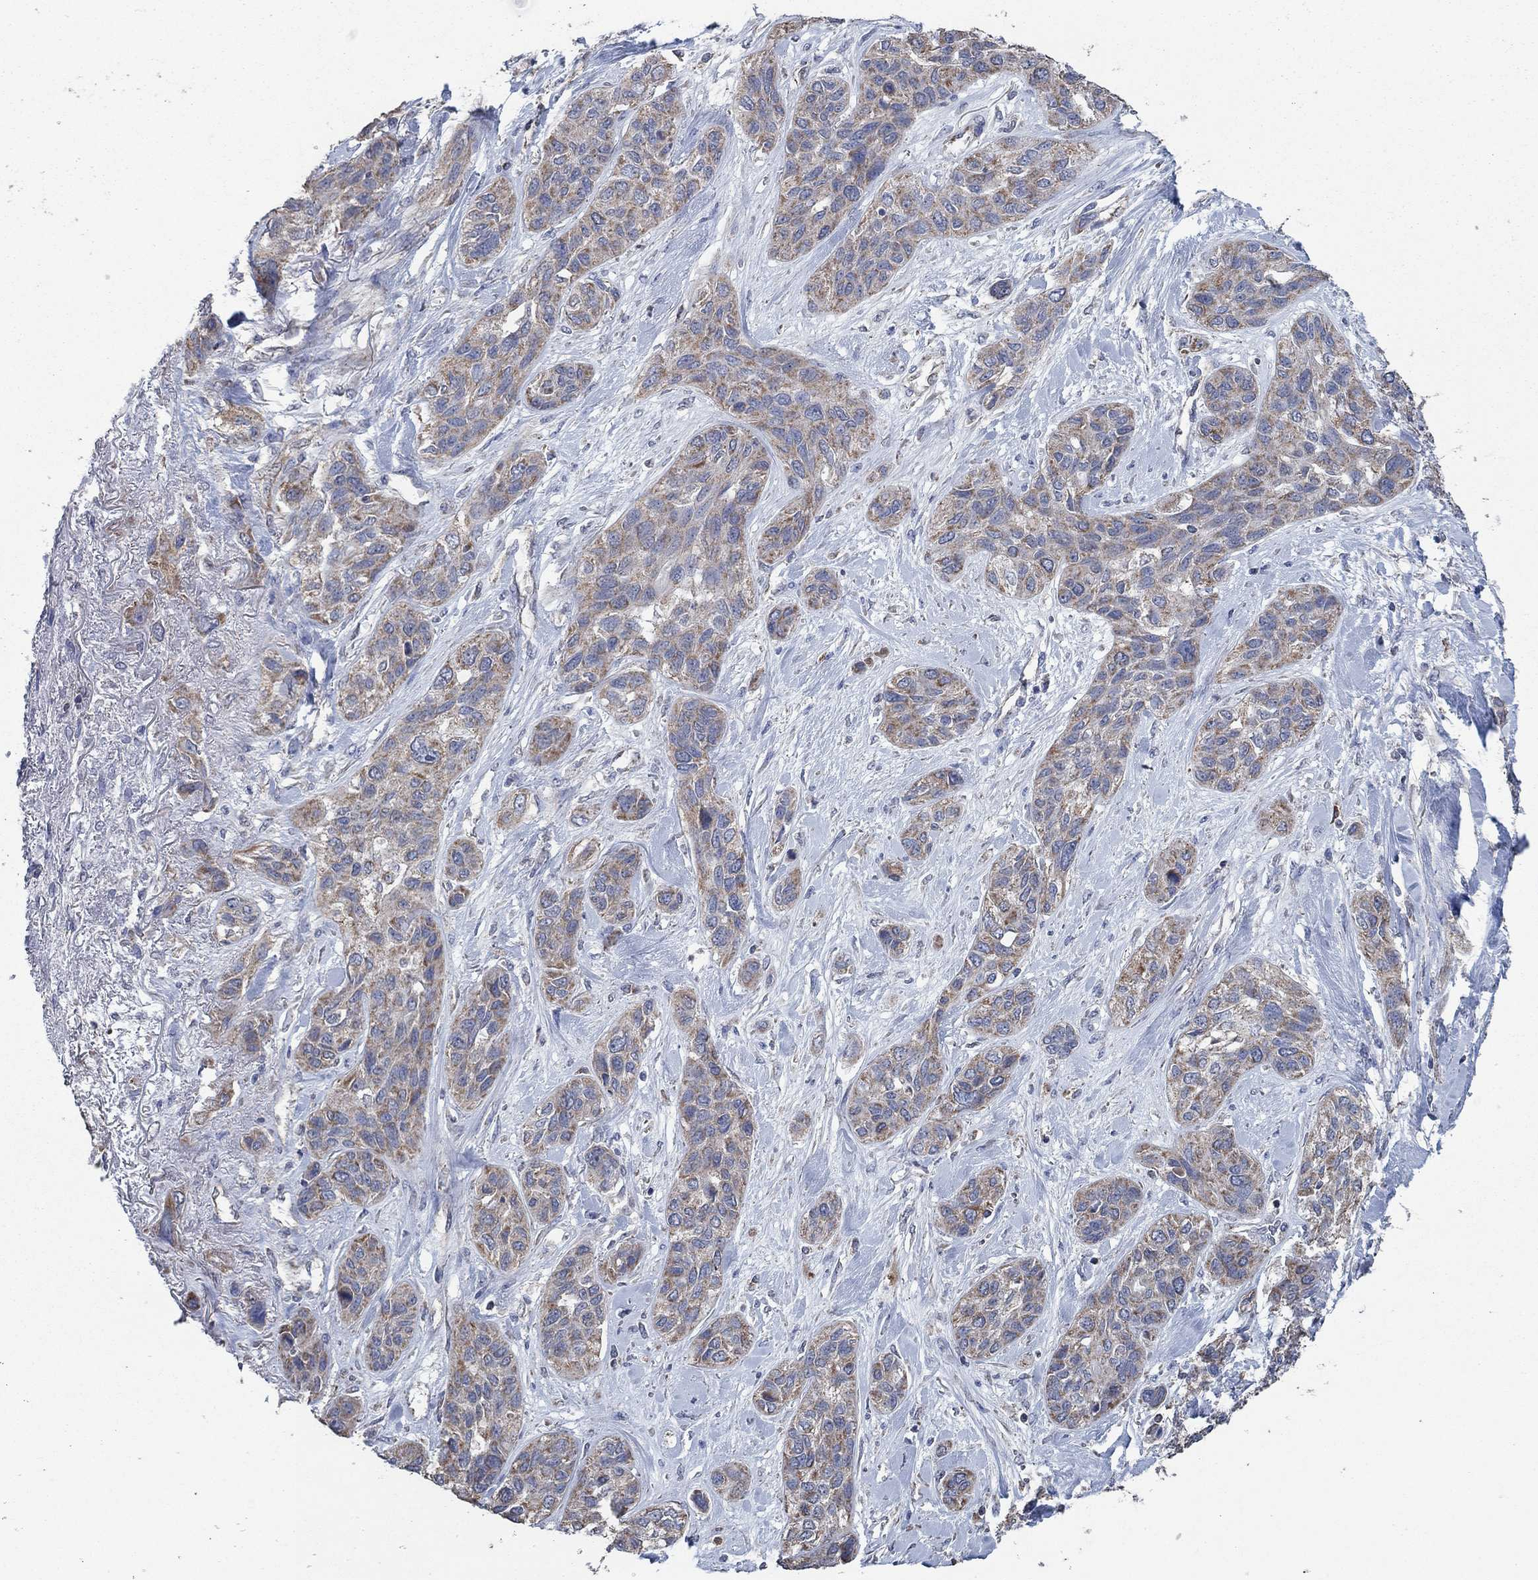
{"staining": {"intensity": "weak", "quantity": ">75%", "location": "cytoplasmic/membranous"}, "tissue": "lung cancer", "cell_type": "Tumor cells", "image_type": "cancer", "snomed": [{"axis": "morphology", "description": "Squamous cell carcinoma, NOS"}, {"axis": "topography", "description": "Lung"}], "caption": "Approximately >75% of tumor cells in human lung cancer display weak cytoplasmic/membranous protein staining as visualized by brown immunohistochemical staining.", "gene": "HID1", "patient": {"sex": "female", "age": 70}}